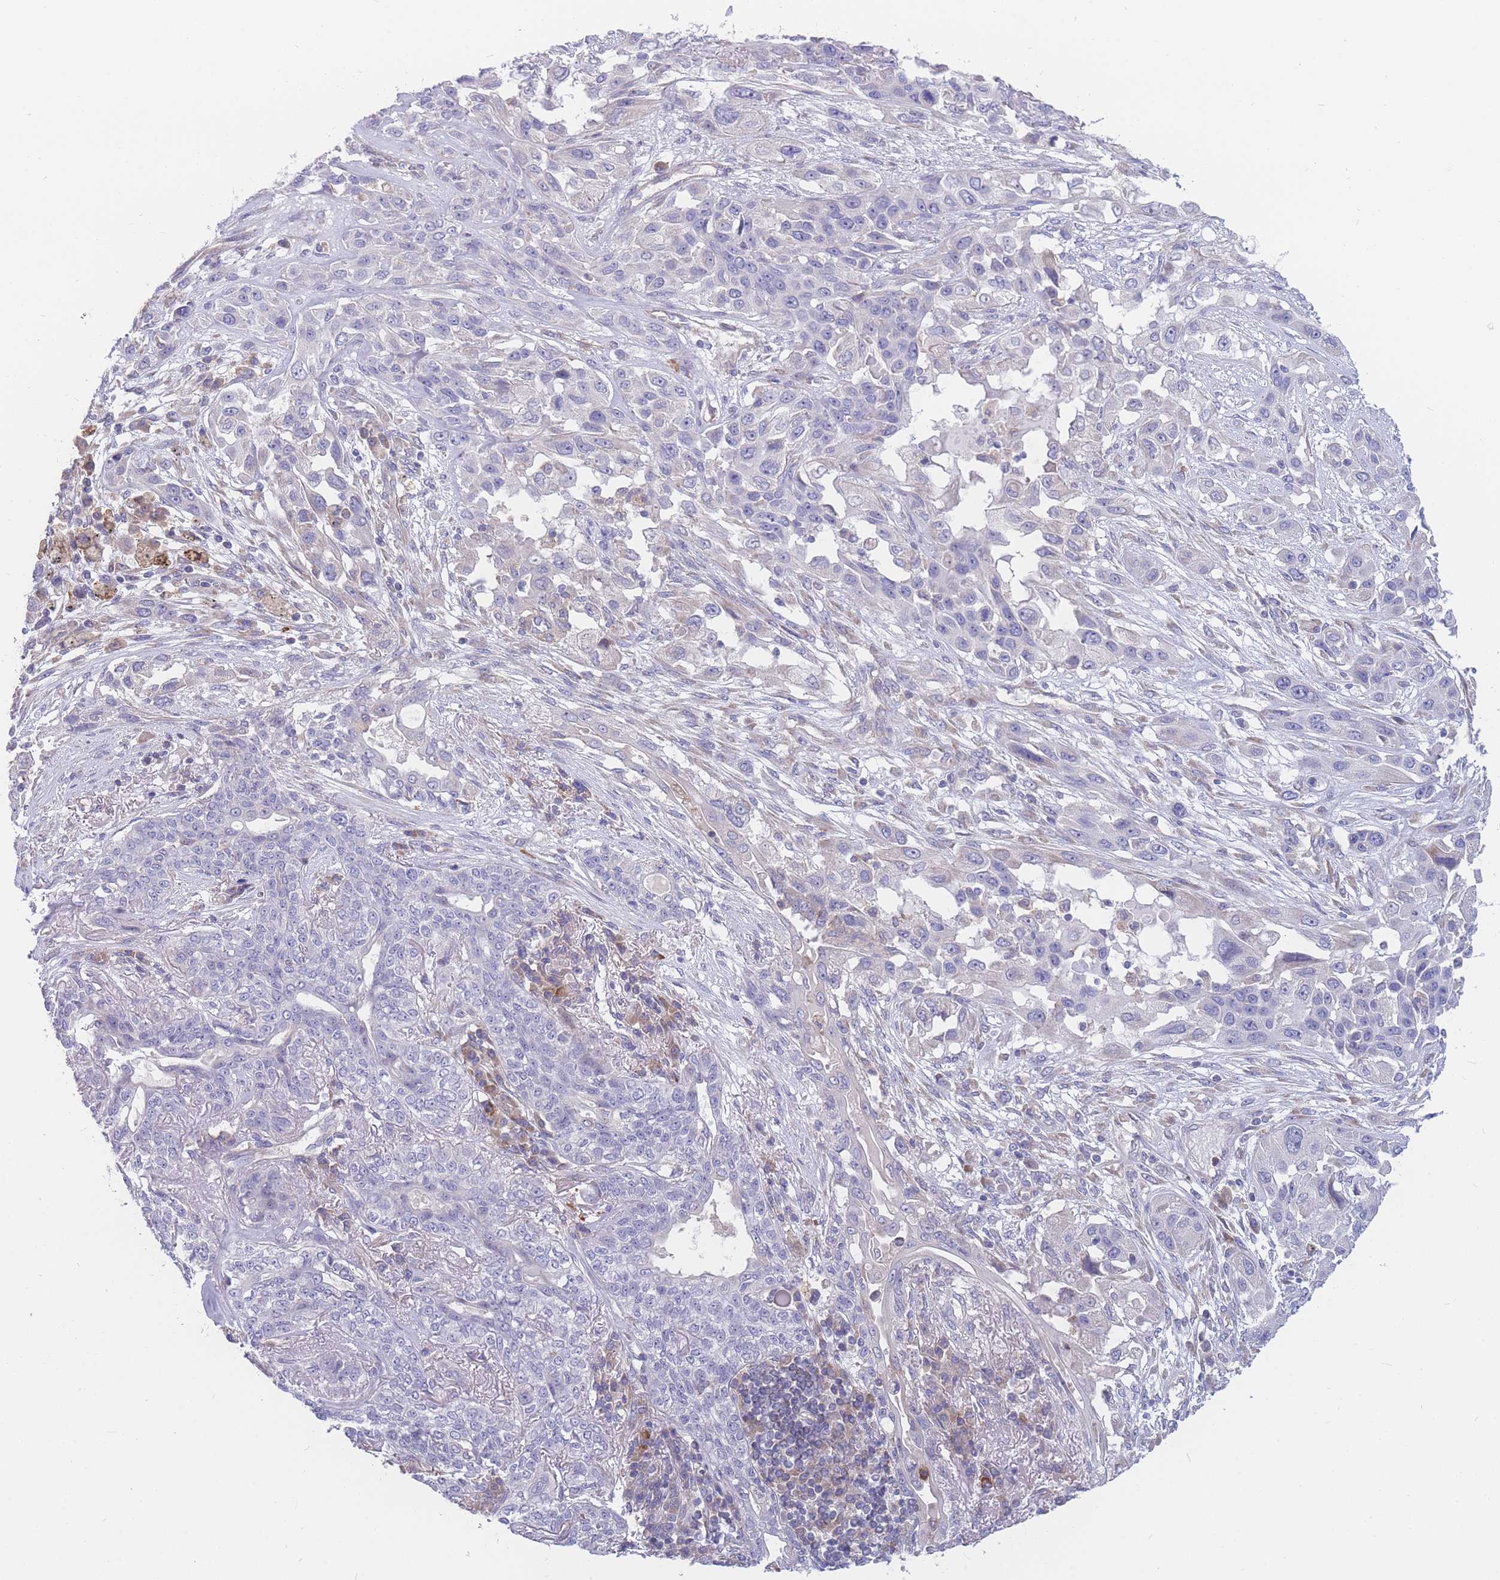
{"staining": {"intensity": "negative", "quantity": "none", "location": "none"}, "tissue": "lung cancer", "cell_type": "Tumor cells", "image_type": "cancer", "snomed": [{"axis": "morphology", "description": "Squamous cell carcinoma, NOS"}, {"axis": "topography", "description": "Lung"}], "caption": "Tumor cells are negative for protein expression in human lung cancer.", "gene": "TMEM131L", "patient": {"sex": "female", "age": 70}}